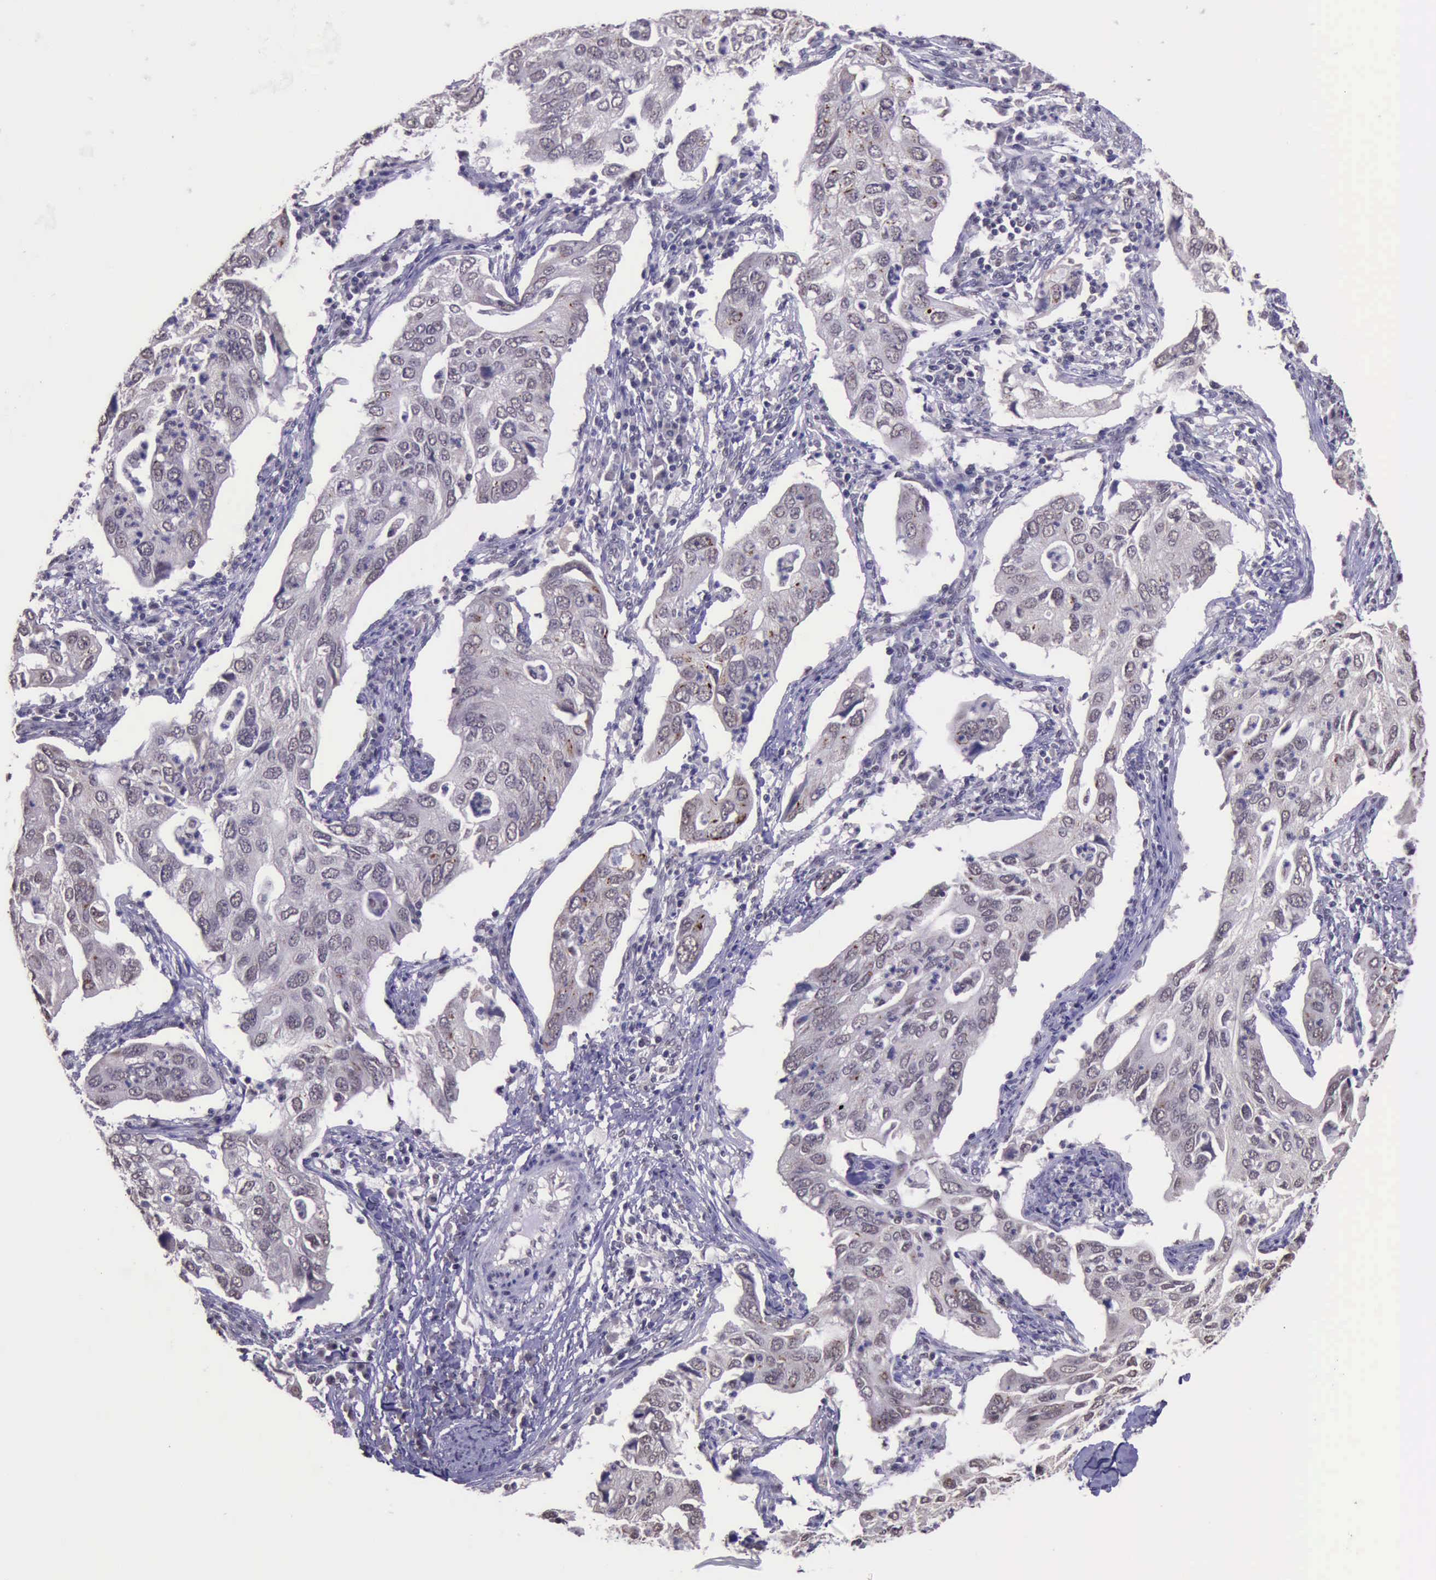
{"staining": {"intensity": "weak", "quantity": "25%-75%", "location": "nuclear"}, "tissue": "lung cancer", "cell_type": "Tumor cells", "image_type": "cancer", "snomed": [{"axis": "morphology", "description": "Adenocarcinoma, NOS"}, {"axis": "topography", "description": "Lung"}], "caption": "Lung adenocarcinoma stained with IHC reveals weak nuclear staining in approximately 25%-75% of tumor cells. (Brightfield microscopy of DAB IHC at high magnification).", "gene": "PRPF39", "patient": {"sex": "male", "age": 48}}